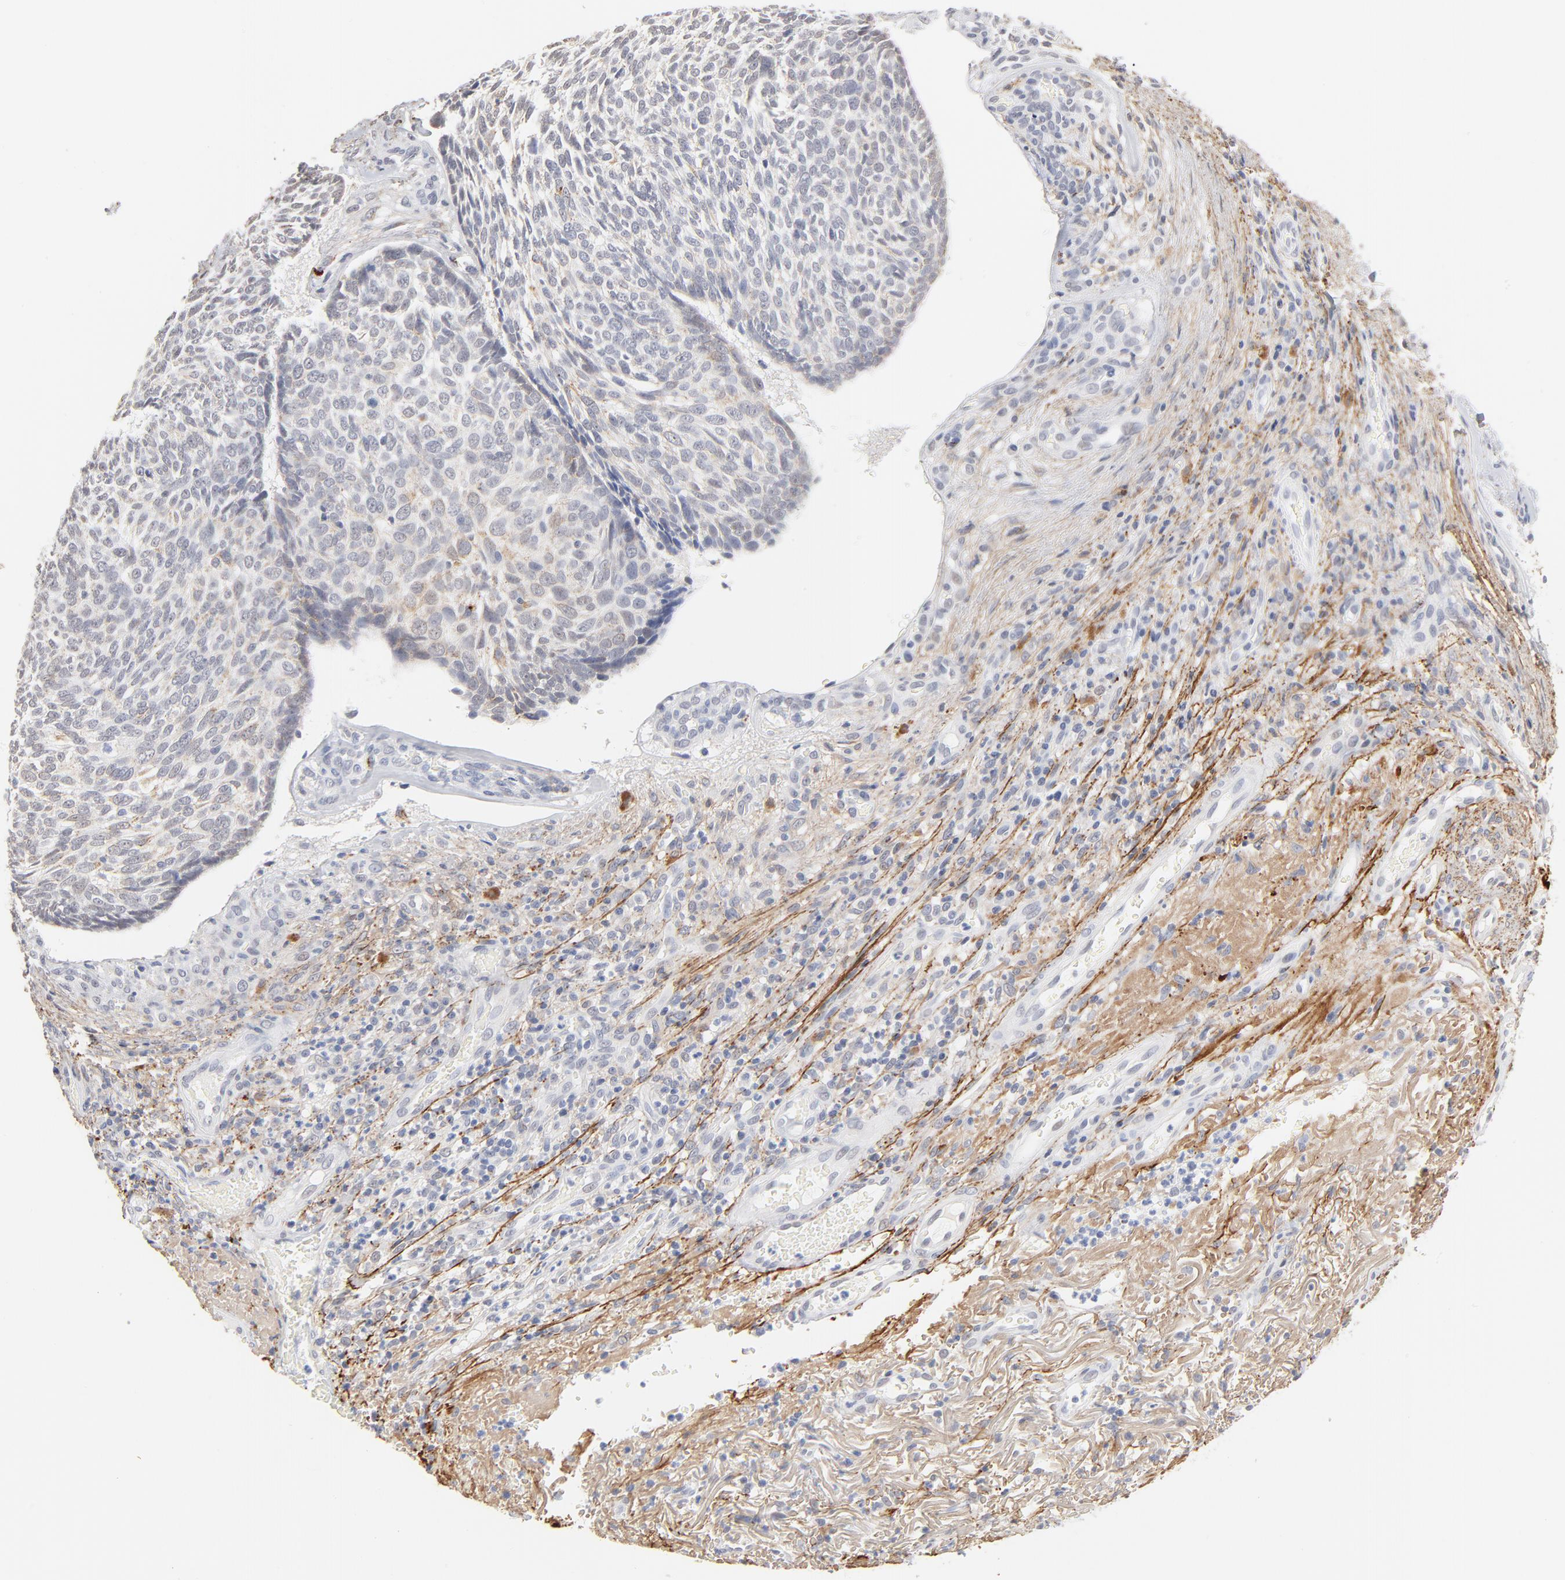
{"staining": {"intensity": "weak", "quantity": "<25%", "location": "cytoplasmic/membranous"}, "tissue": "skin cancer", "cell_type": "Tumor cells", "image_type": "cancer", "snomed": [{"axis": "morphology", "description": "Basal cell carcinoma"}, {"axis": "topography", "description": "Skin"}], "caption": "Tumor cells show no significant protein expression in skin basal cell carcinoma.", "gene": "LTBP2", "patient": {"sex": "male", "age": 72}}